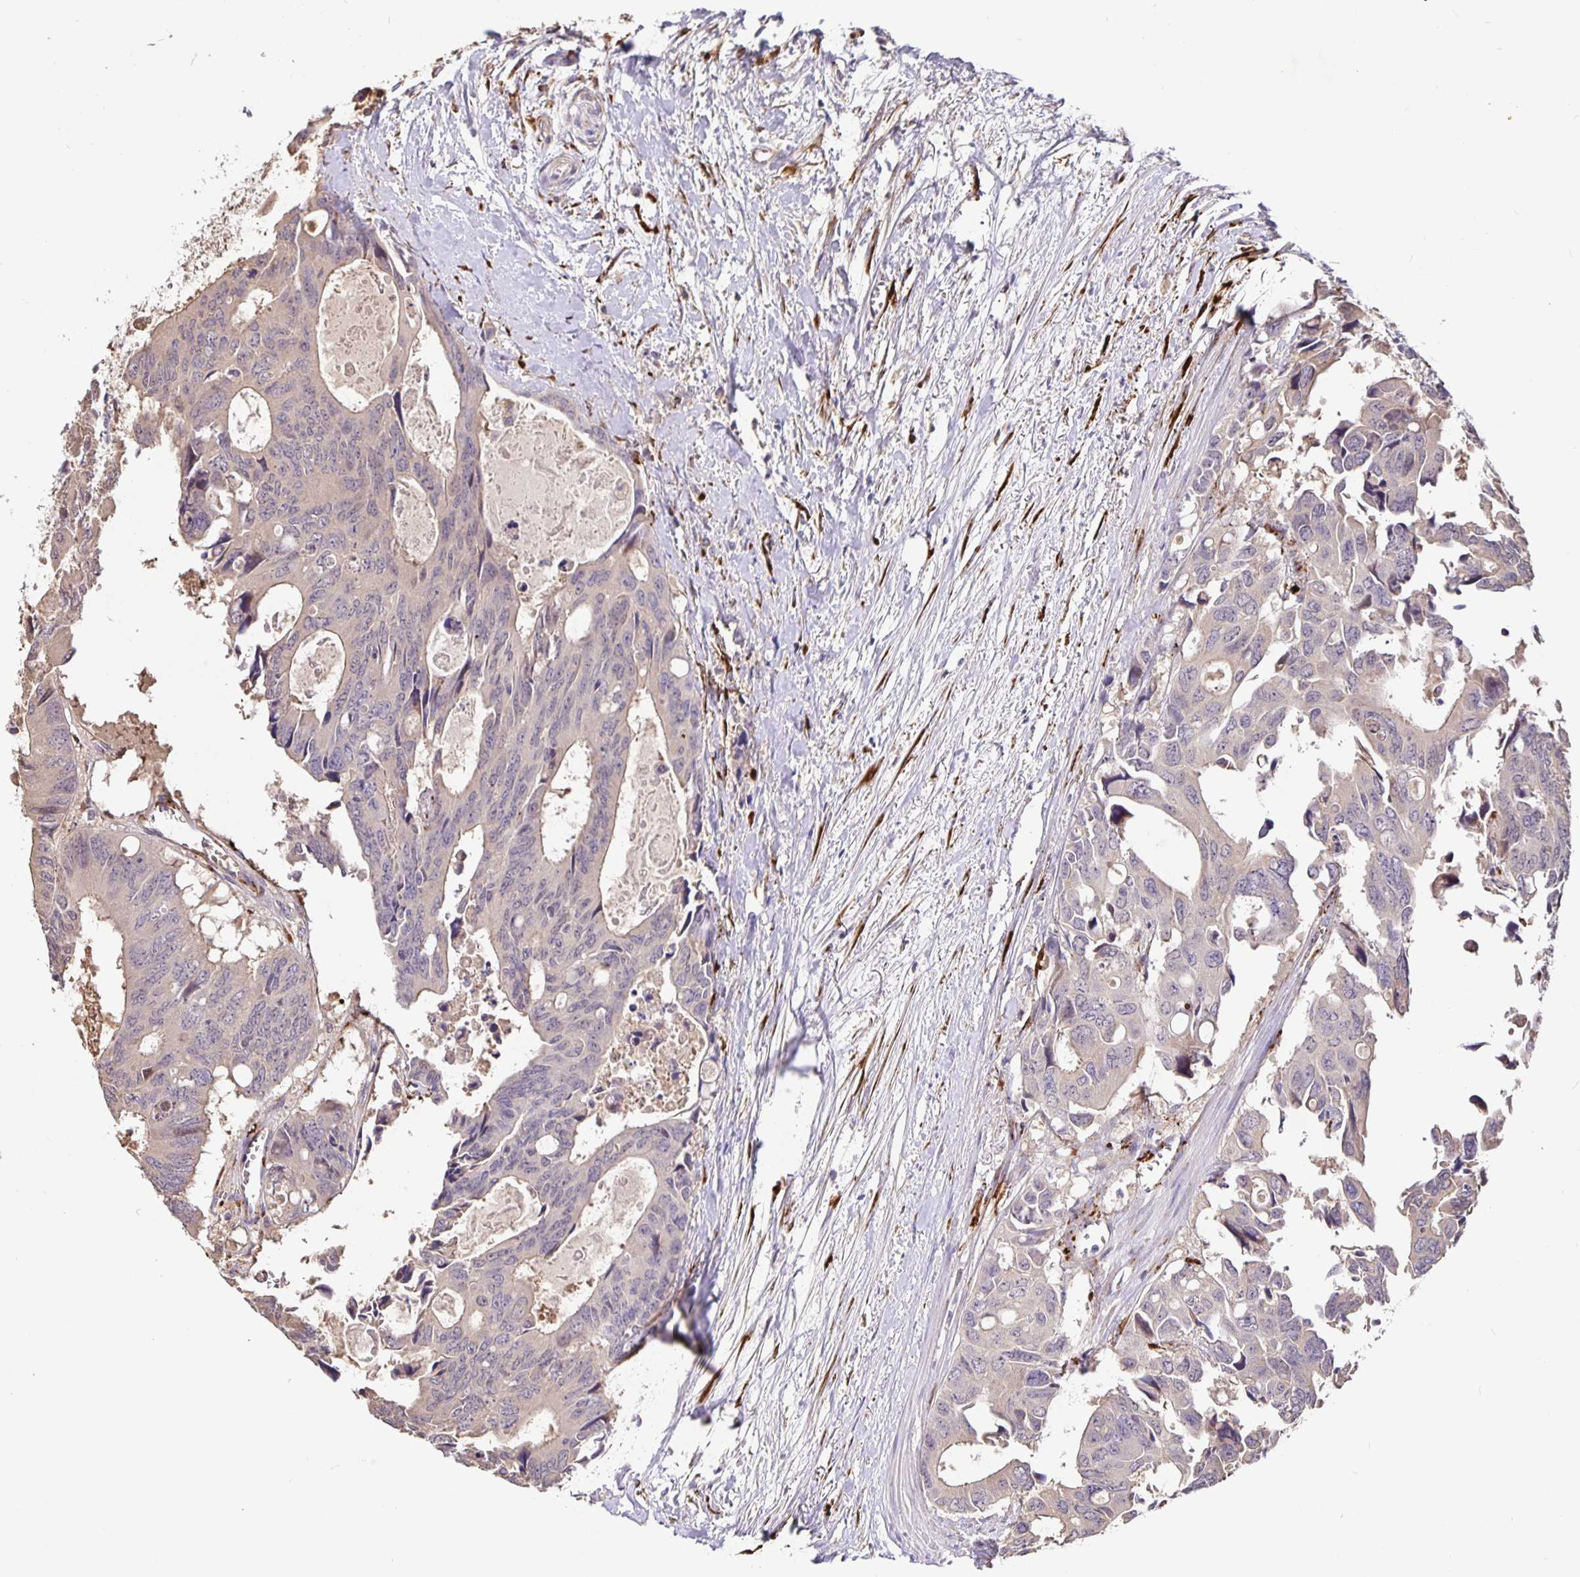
{"staining": {"intensity": "weak", "quantity": "25%-75%", "location": "cytoplasmic/membranous"}, "tissue": "colorectal cancer", "cell_type": "Tumor cells", "image_type": "cancer", "snomed": [{"axis": "morphology", "description": "Adenocarcinoma, NOS"}, {"axis": "topography", "description": "Rectum"}], "caption": "Protein expression analysis of human adenocarcinoma (colorectal) reveals weak cytoplasmic/membranous positivity in approximately 25%-75% of tumor cells.", "gene": "EML6", "patient": {"sex": "male", "age": 76}}